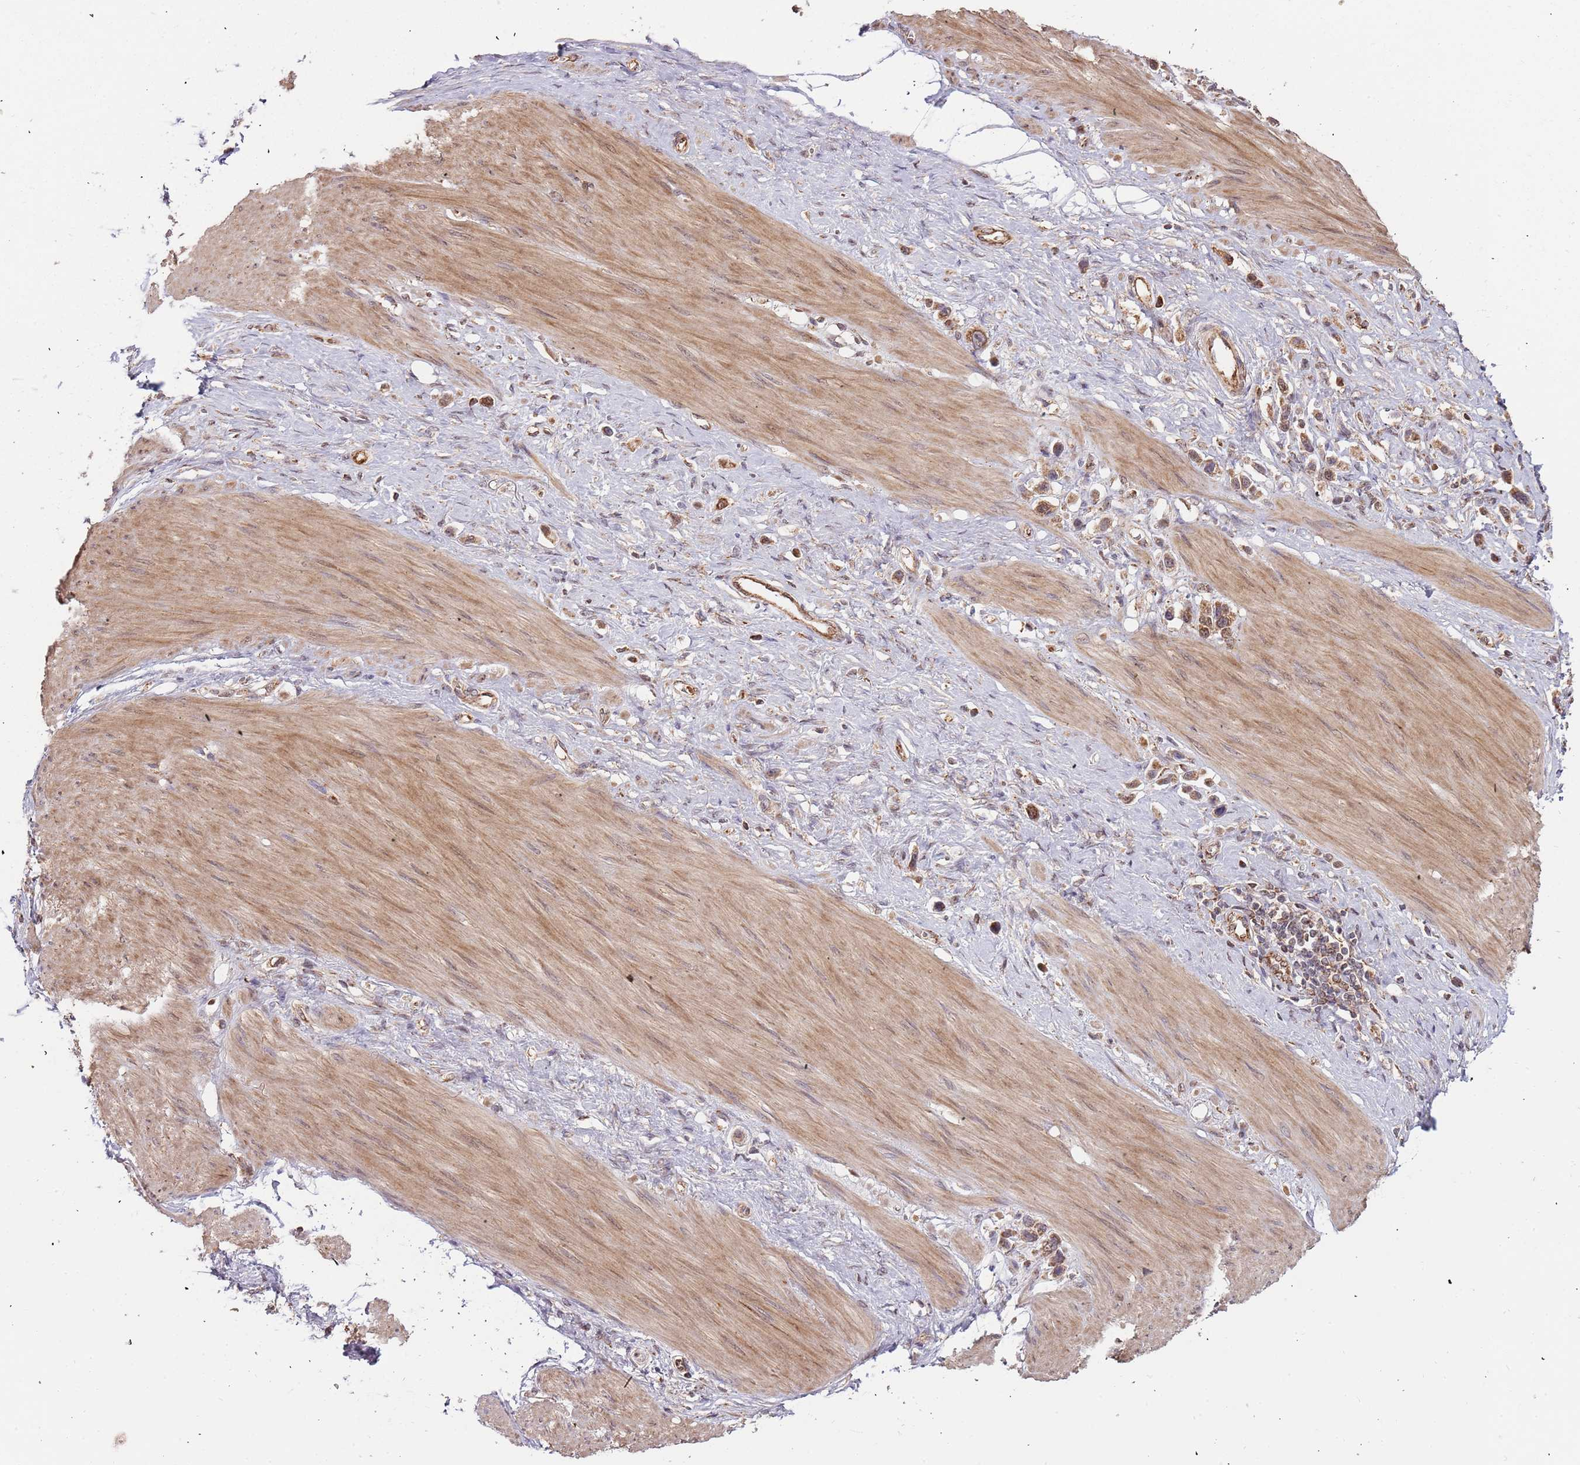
{"staining": {"intensity": "moderate", "quantity": ">75%", "location": "cytoplasmic/membranous"}, "tissue": "stomach cancer", "cell_type": "Tumor cells", "image_type": "cancer", "snomed": [{"axis": "morphology", "description": "Adenocarcinoma, NOS"}, {"axis": "topography", "description": "Stomach"}], "caption": "Protein positivity by immunohistochemistry (IHC) shows moderate cytoplasmic/membranous positivity in about >75% of tumor cells in stomach cancer.", "gene": "IL17RD", "patient": {"sex": "female", "age": 65}}